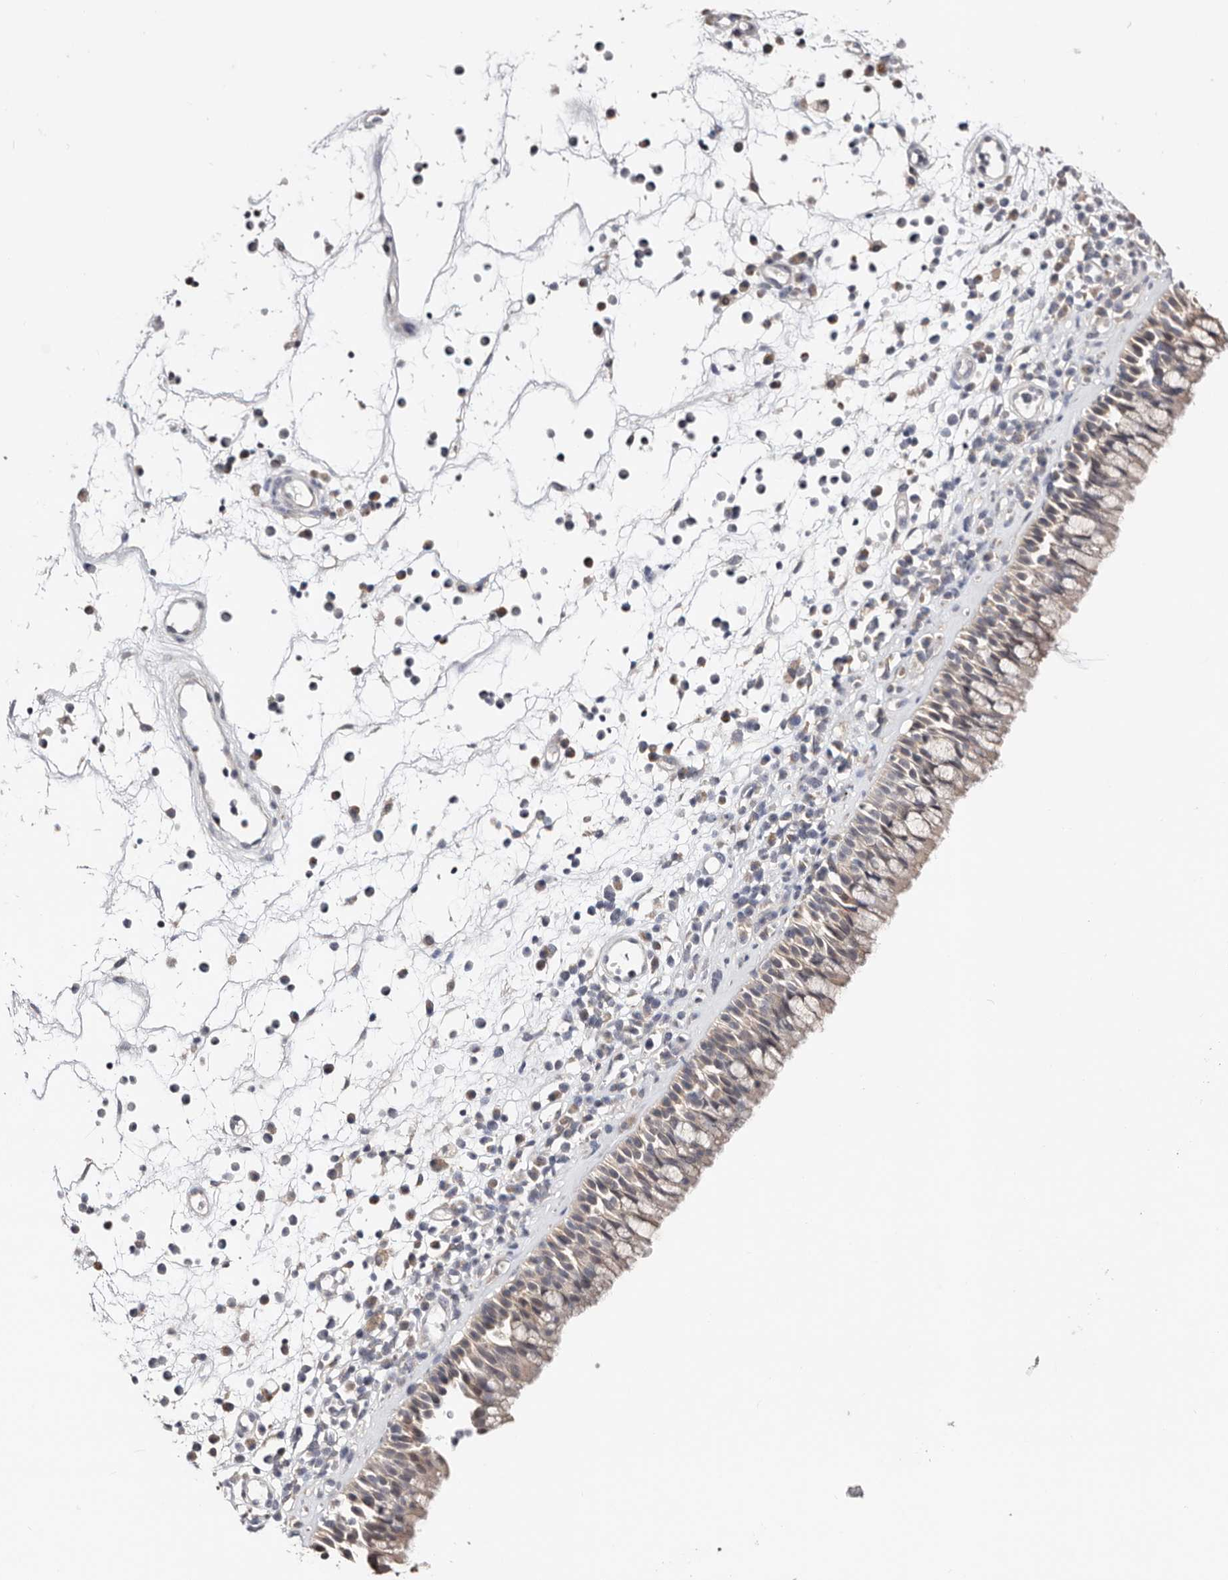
{"staining": {"intensity": "negative", "quantity": "none", "location": "none"}, "tissue": "nasopharynx", "cell_type": "Respiratory epithelial cells", "image_type": "normal", "snomed": [{"axis": "morphology", "description": "Normal tissue, NOS"}, {"axis": "morphology", "description": "Inflammation, NOS"}, {"axis": "morphology", "description": "Malignant melanoma, Metastatic site"}, {"axis": "topography", "description": "Nasopharynx"}], "caption": "This micrograph is of normal nasopharynx stained with immunohistochemistry (IHC) to label a protein in brown with the nuclei are counter-stained blue. There is no staining in respiratory epithelial cells. (DAB immunohistochemistry, high magnification).", "gene": "TYW3", "patient": {"sex": "male", "age": 70}}